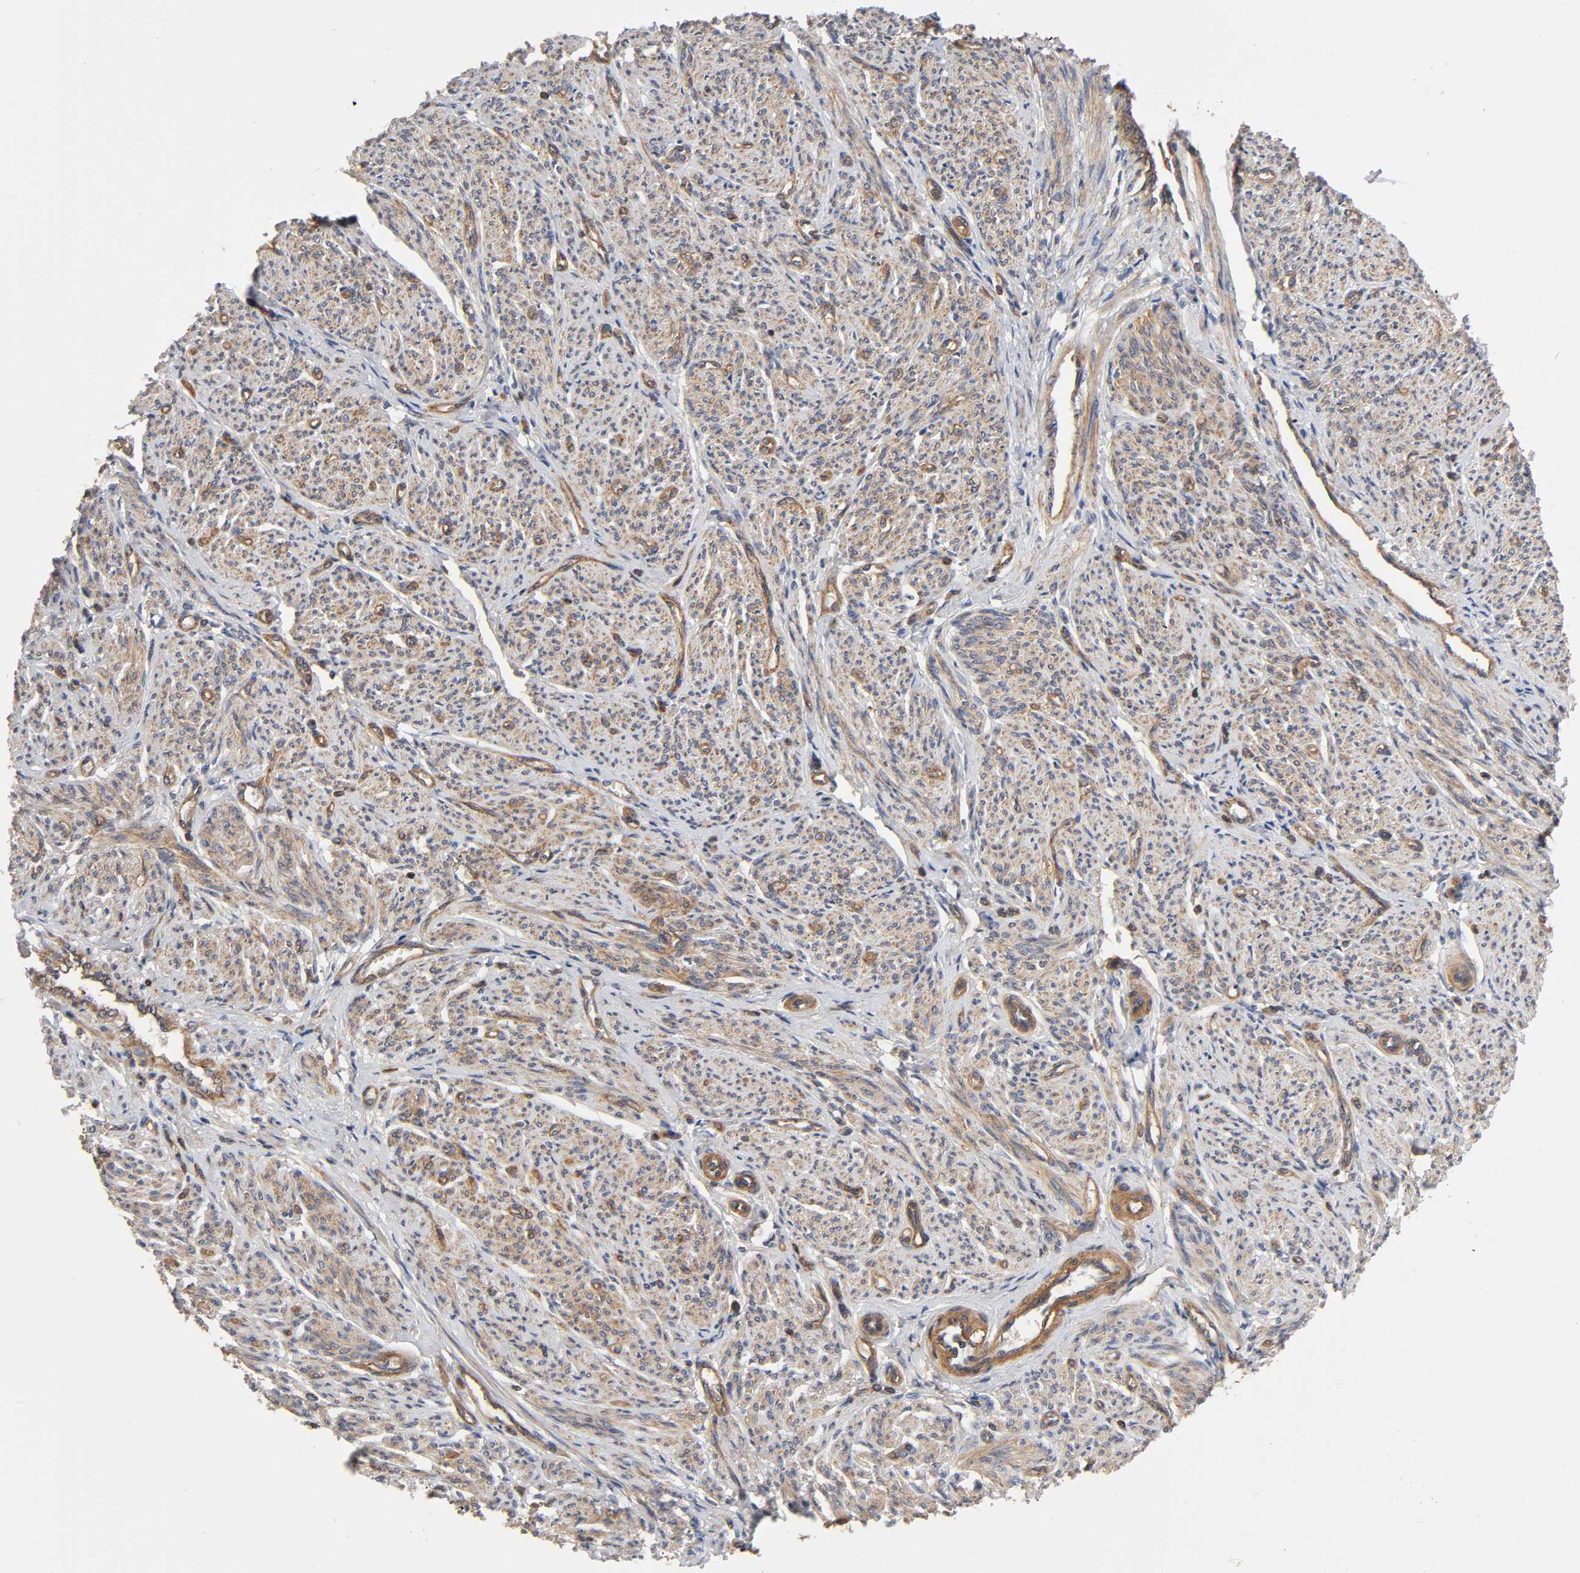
{"staining": {"intensity": "moderate", "quantity": "25%-75%", "location": "cytoplasmic/membranous"}, "tissue": "smooth muscle", "cell_type": "Smooth muscle cells", "image_type": "normal", "snomed": [{"axis": "morphology", "description": "Normal tissue, NOS"}, {"axis": "topography", "description": "Smooth muscle"}], "caption": "Smooth muscle stained with a protein marker displays moderate staining in smooth muscle cells.", "gene": "LAMTOR2", "patient": {"sex": "female", "age": 65}}